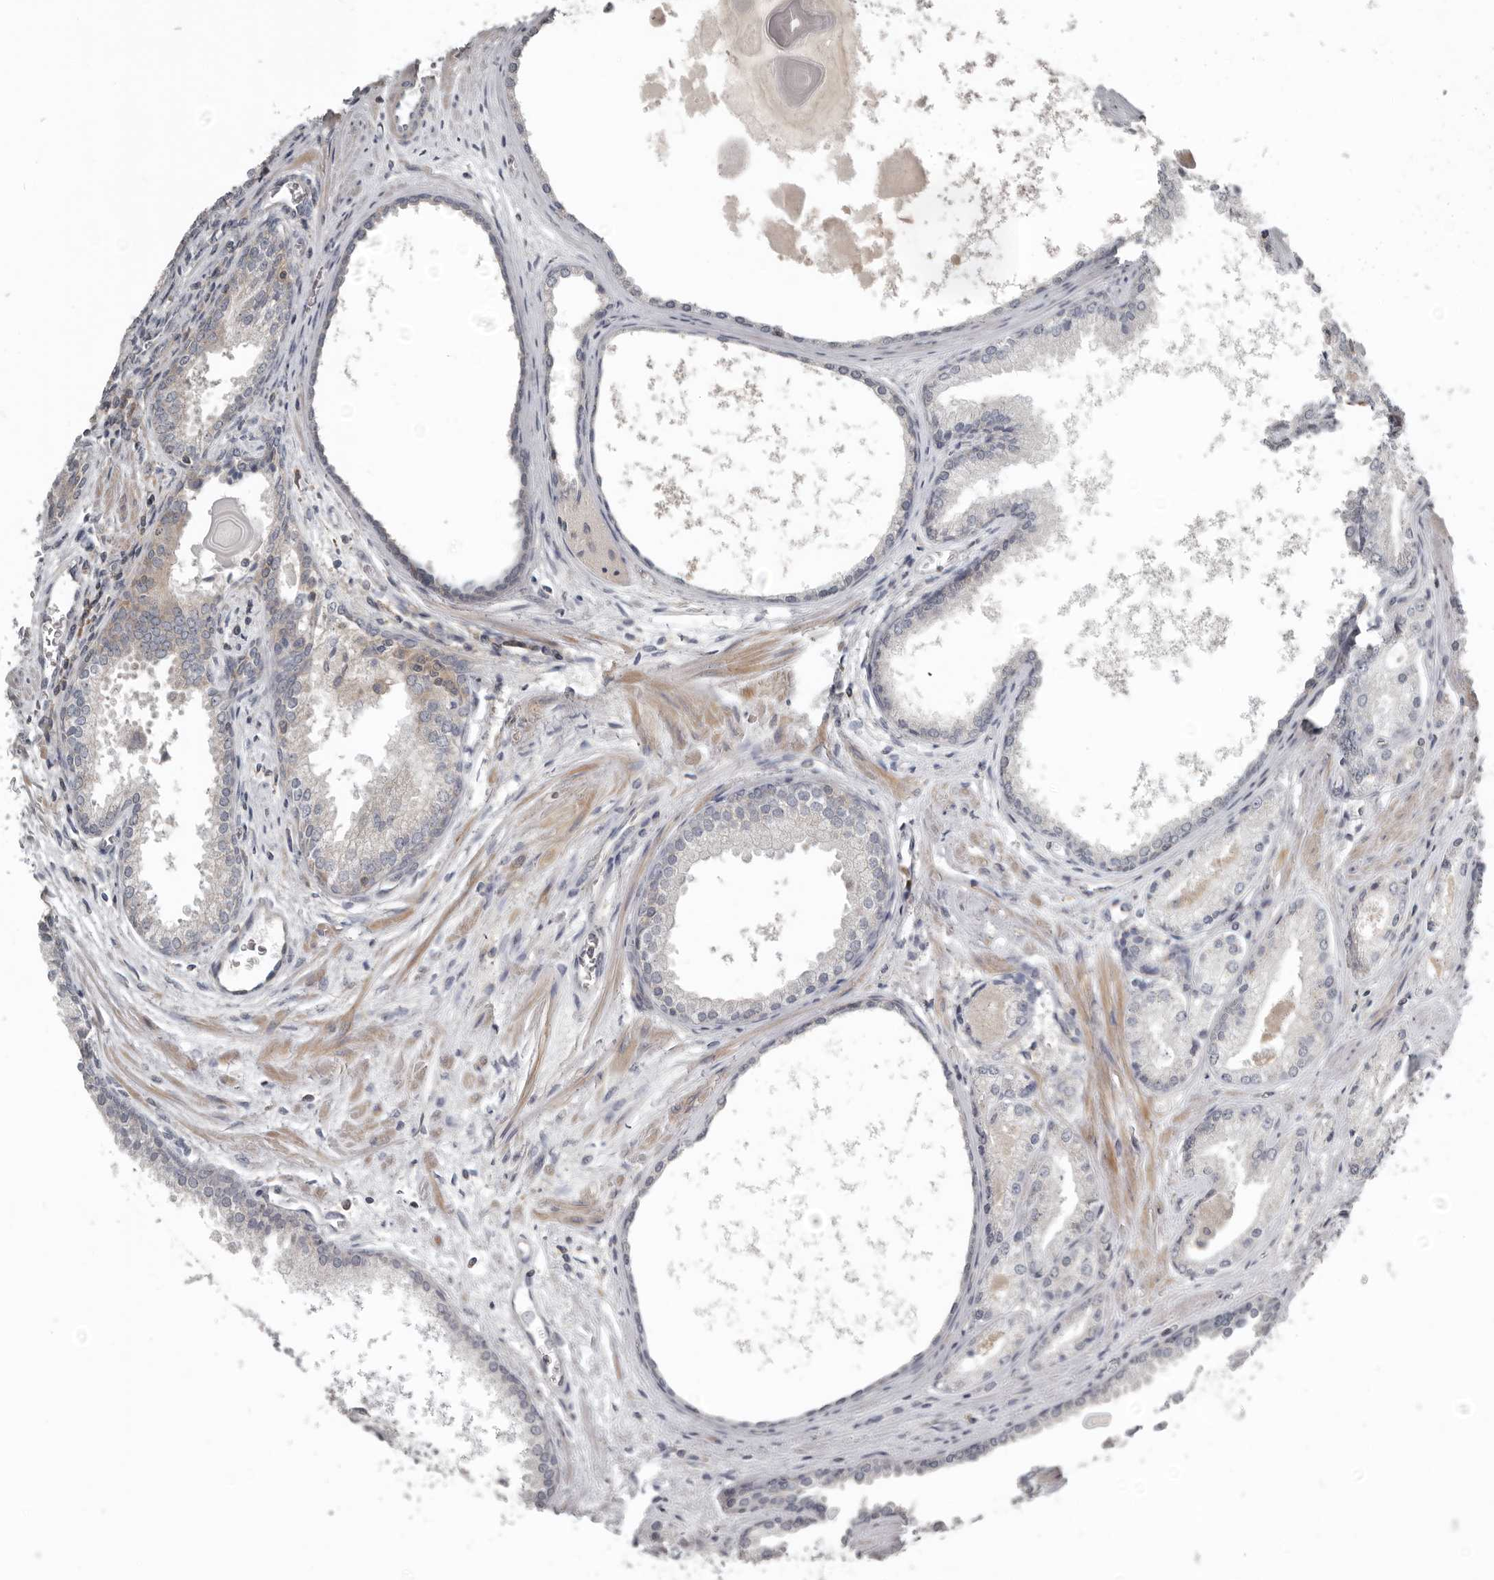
{"staining": {"intensity": "negative", "quantity": "none", "location": "none"}, "tissue": "prostate cancer", "cell_type": "Tumor cells", "image_type": "cancer", "snomed": [{"axis": "morphology", "description": "Adenocarcinoma, Low grade"}, {"axis": "topography", "description": "Prostate"}], "caption": "Tumor cells are negative for protein expression in human low-grade adenocarcinoma (prostate).", "gene": "FBXO31", "patient": {"sex": "male", "age": 54}}